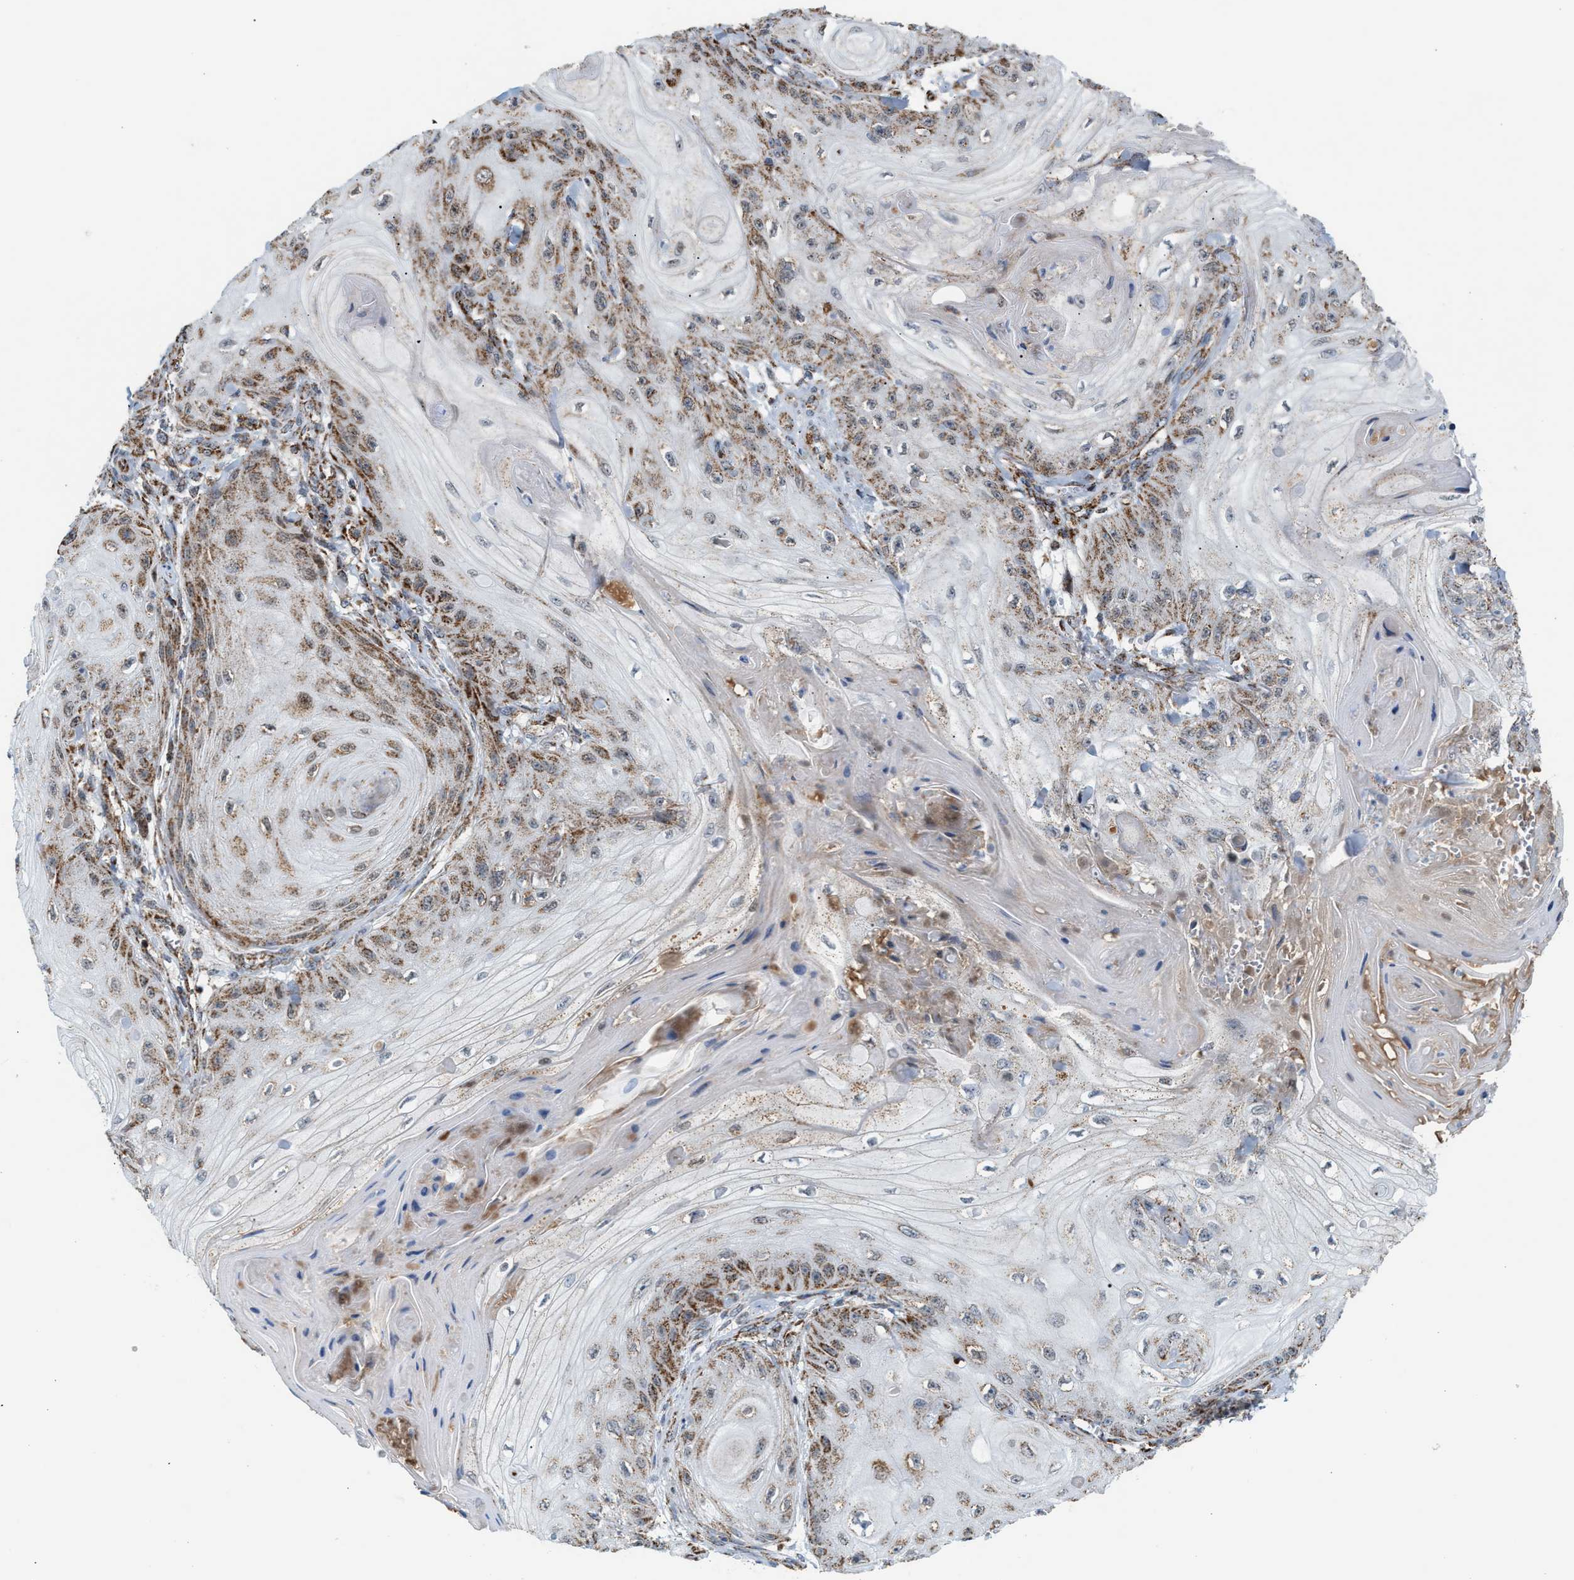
{"staining": {"intensity": "moderate", "quantity": ">75%", "location": "cytoplasmic/membranous"}, "tissue": "skin cancer", "cell_type": "Tumor cells", "image_type": "cancer", "snomed": [{"axis": "morphology", "description": "Squamous cell carcinoma, NOS"}, {"axis": "topography", "description": "Skin"}], "caption": "High-power microscopy captured an immunohistochemistry (IHC) photomicrograph of squamous cell carcinoma (skin), revealing moderate cytoplasmic/membranous expression in about >75% of tumor cells.", "gene": "PMPCA", "patient": {"sex": "male", "age": 74}}